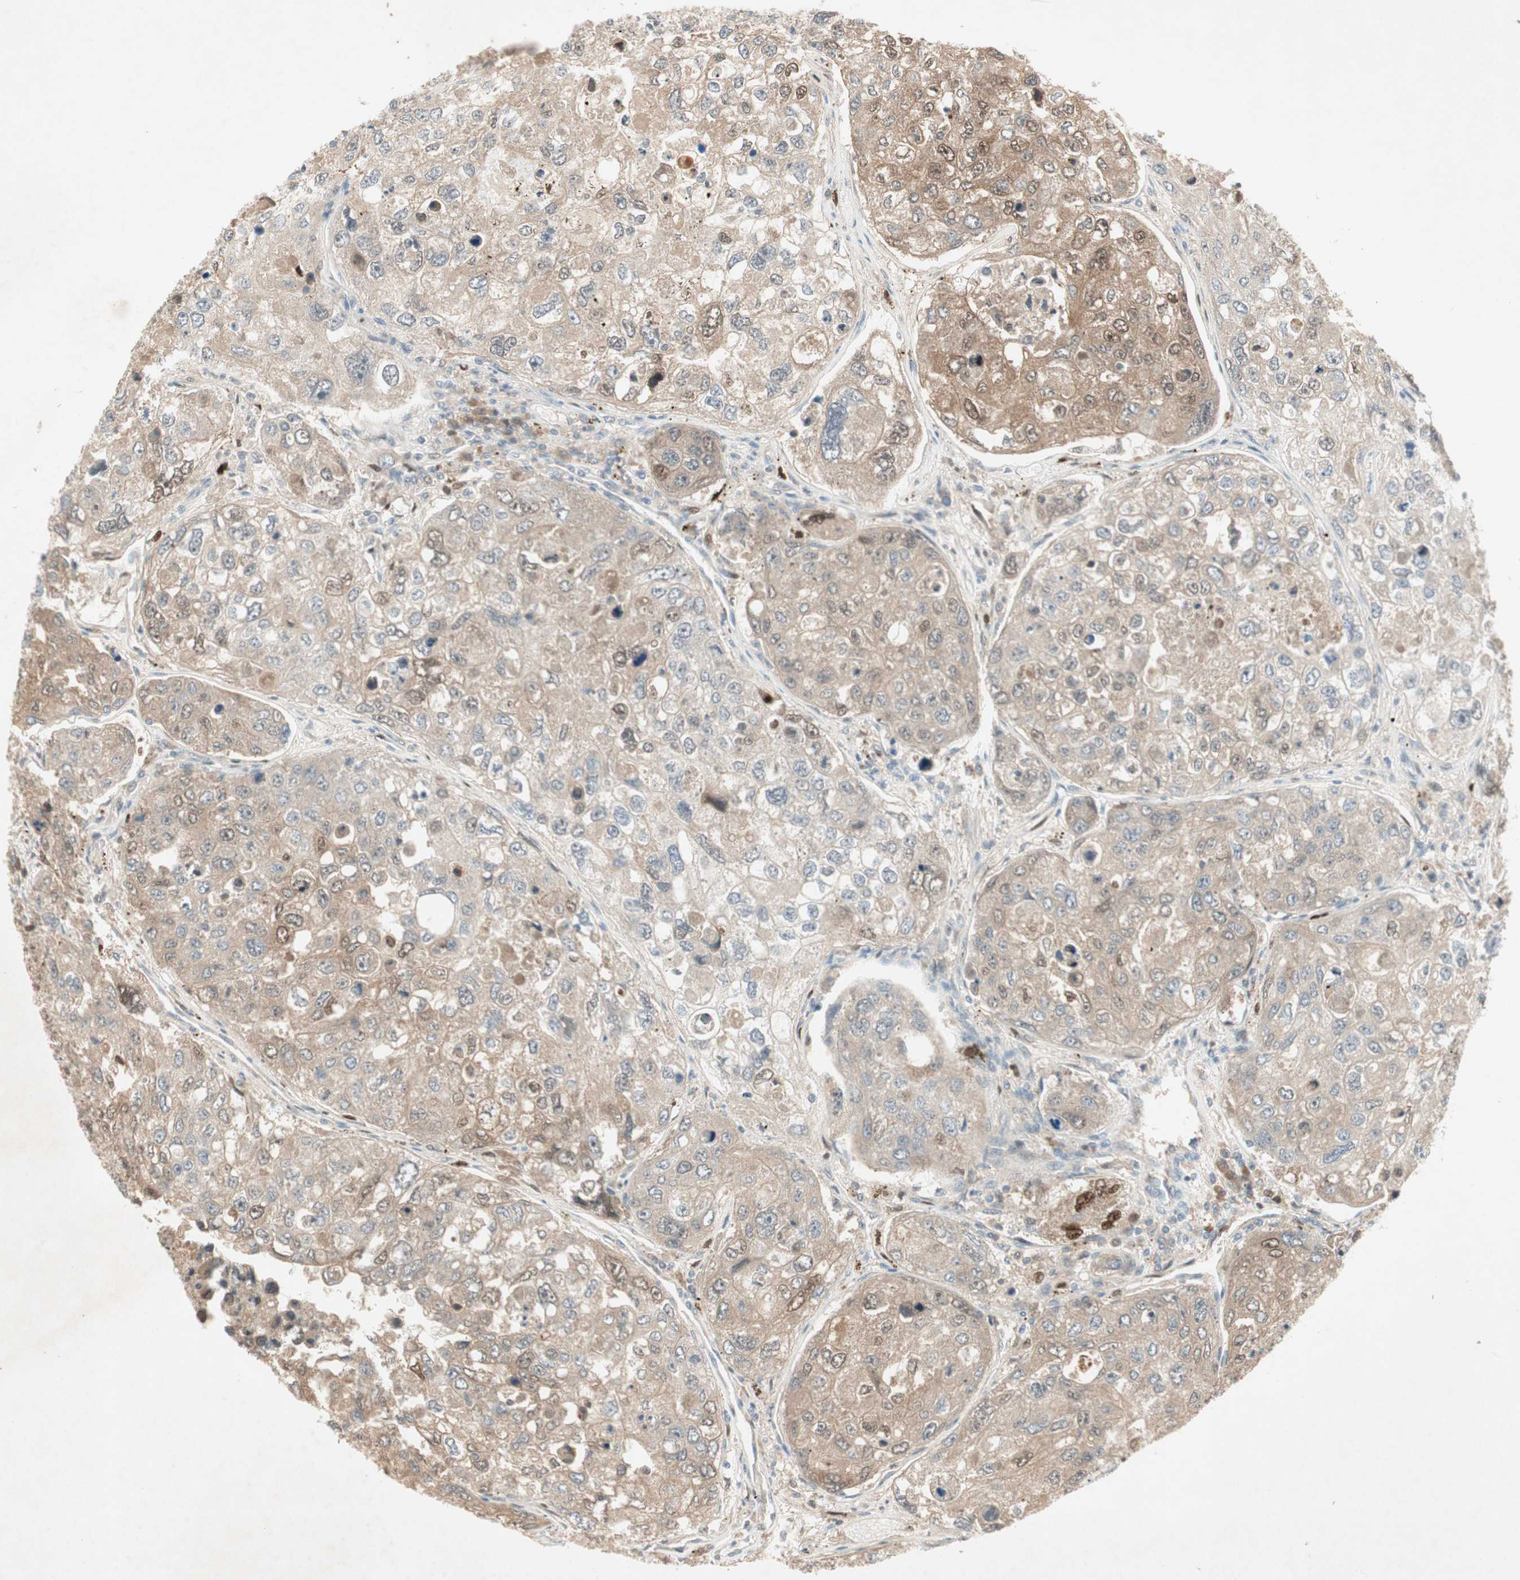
{"staining": {"intensity": "moderate", "quantity": ">75%", "location": "cytoplasmic/membranous,nuclear"}, "tissue": "urothelial cancer", "cell_type": "Tumor cells", "image_type": "cancer", "snomed": [{"axis": "morphology", "description": "Urothelial carcinoma, High grade"}, {"axis": "topography", "description": "Lymph node"}, {"axis": "topography", "description": "Urinary bladder"}], "caption": "Human urothelial cancer stained with a brown dye demonstrates moderate cytoplasmic/membranous and nuclear positive expression in about >75% of tumor cells.", "gene": "RNGTT", "patient": {"sex": "male", "age": 51}}